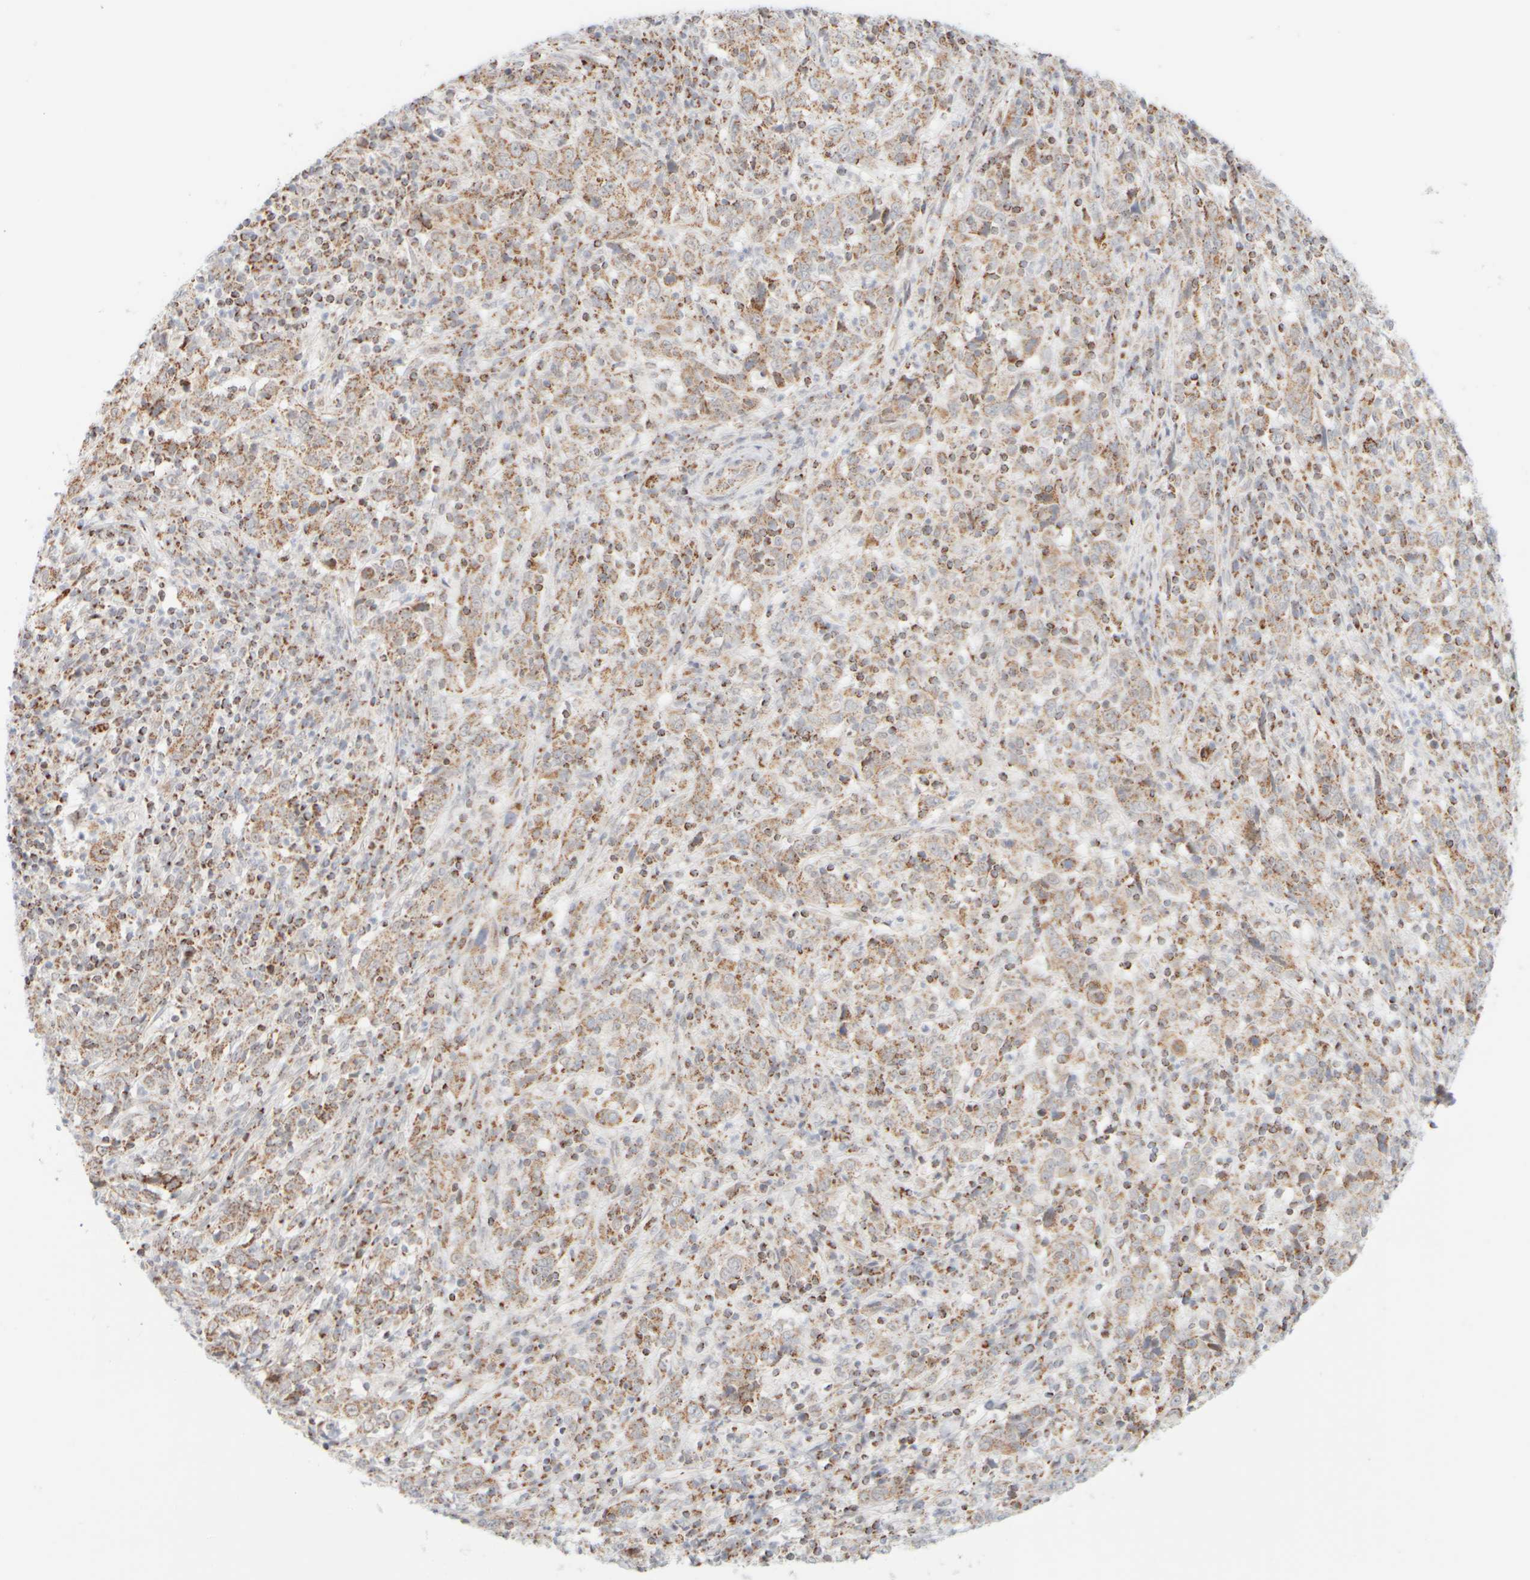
{"staining": {"intensity": "weak", "quantity": ">75%", "location": "cytoplasmic/membranous"}, "tissue": "cervical cancer", "cell_type": "Tumor cells", "image_type": "cancer", "snomed": [{"axis": "morphology", "description": "Squamous cell carcinoma, NOS"}, {"axis": "topography", "description": "Cervix"}], "caption": "Immunohistochemistry of human cervical squamous cell carcinoma demonstrates low levels of weak cytoplasmic/membranous expression in about >75% of tumor cells. The staining was performed using DAB to visualize the protein expression in brown, while the nuclei were stained in blue with hematoxylin (Magnification: 20x).", "gene": "PPM1K", "patient": {"sex": "female", "age": 46}}